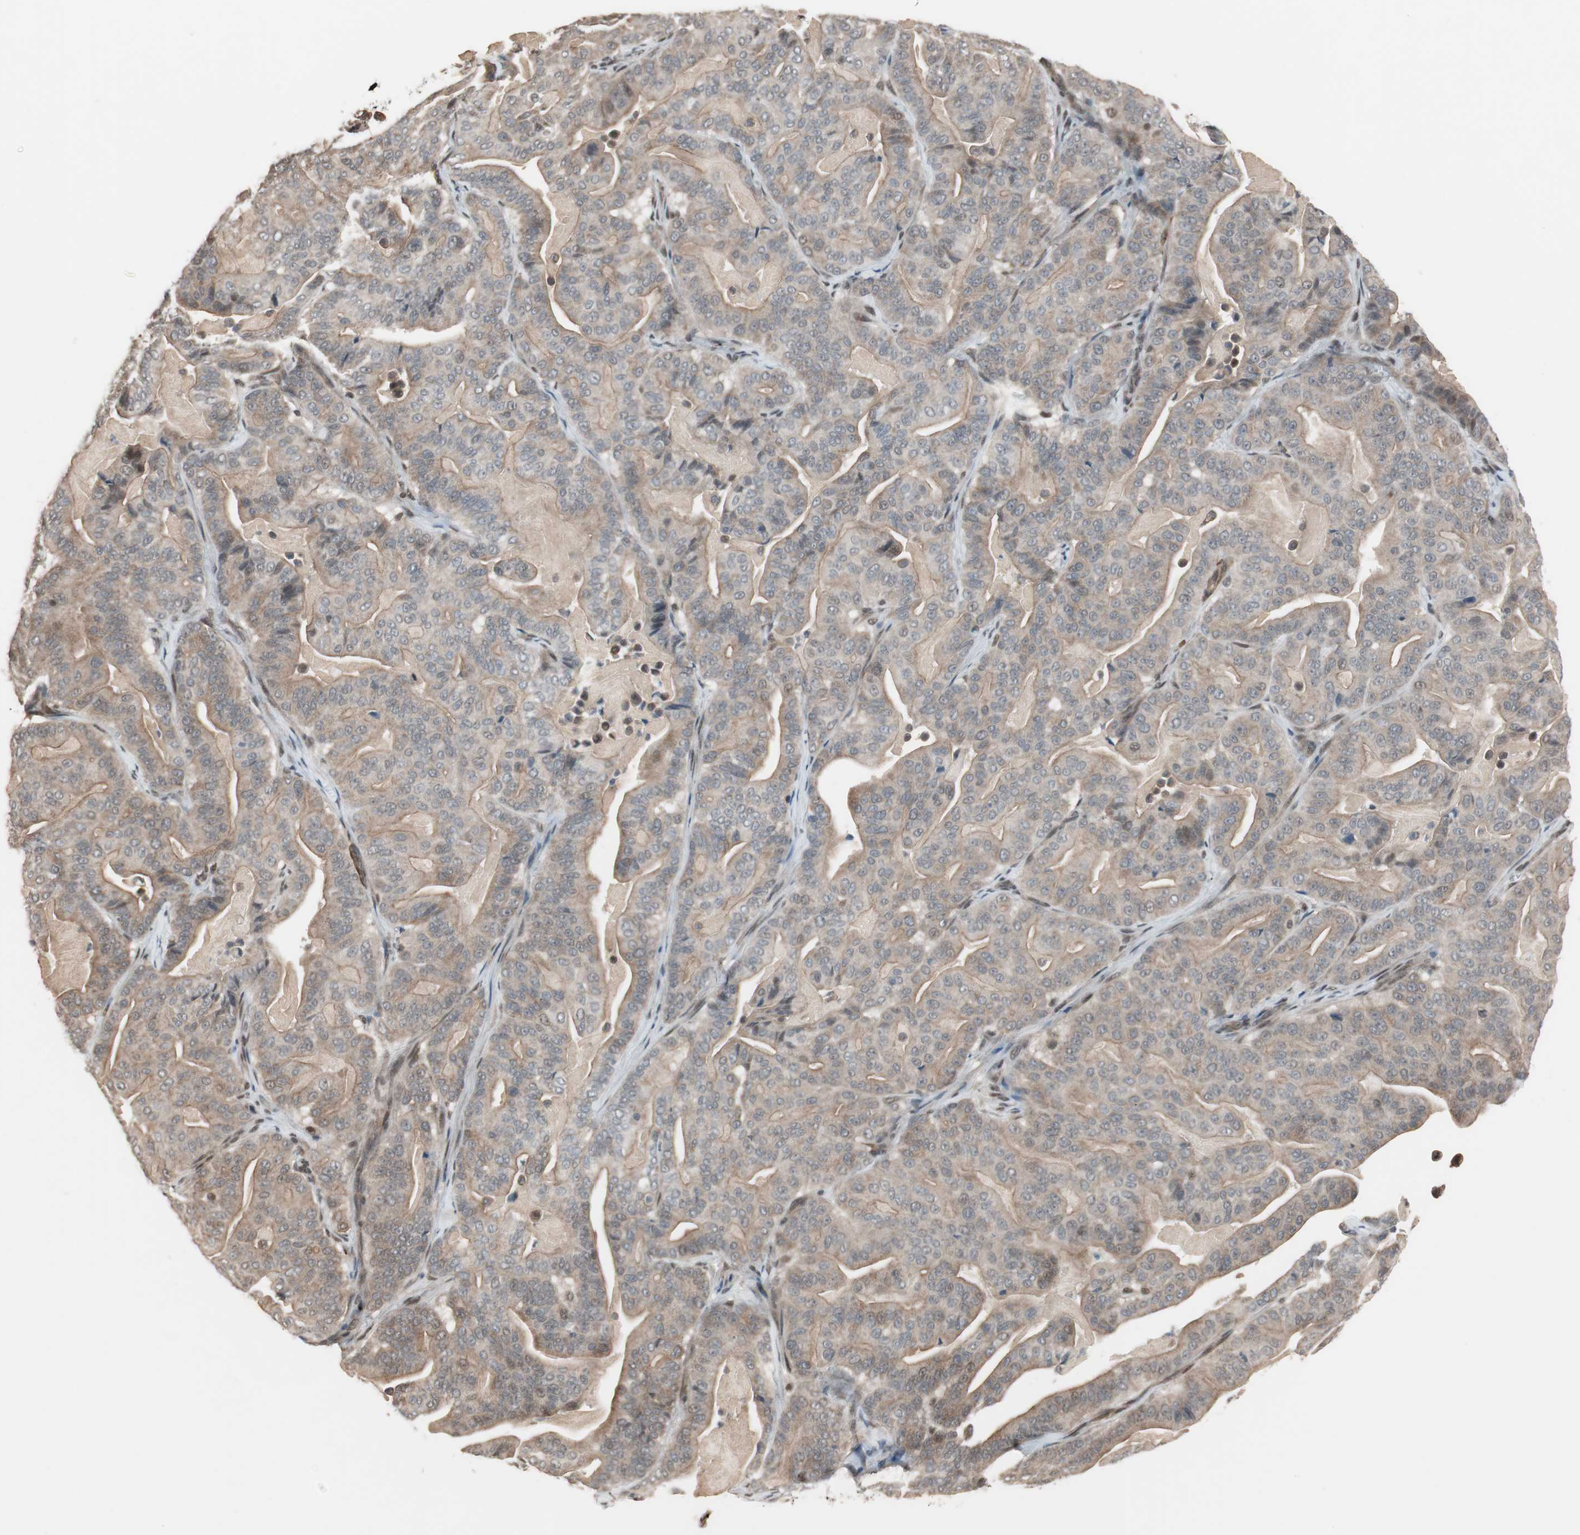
{"staining": {"intensity": "weak", "quantity": ">75%", "location": "cytoplasmic/membranous"}, "tissue": "pancreatic cancer", "cell_type": "Tumor cells", "image_type": "cancer", "snomed": [{"axis": "morphology", "description": "Adenocarcinoma, NOS"}, {"axis": "topography", "description": "Pancreas"}], "caption": "Immunohistochemical staining of human pancreatic cancer (adenocarcinoma) shows low levels of weak cytoplasmic/membranous positivity in about >75% of tumor cells.", "gene": "DRAP1", "patient": {"sex": "male", "age": 63}}